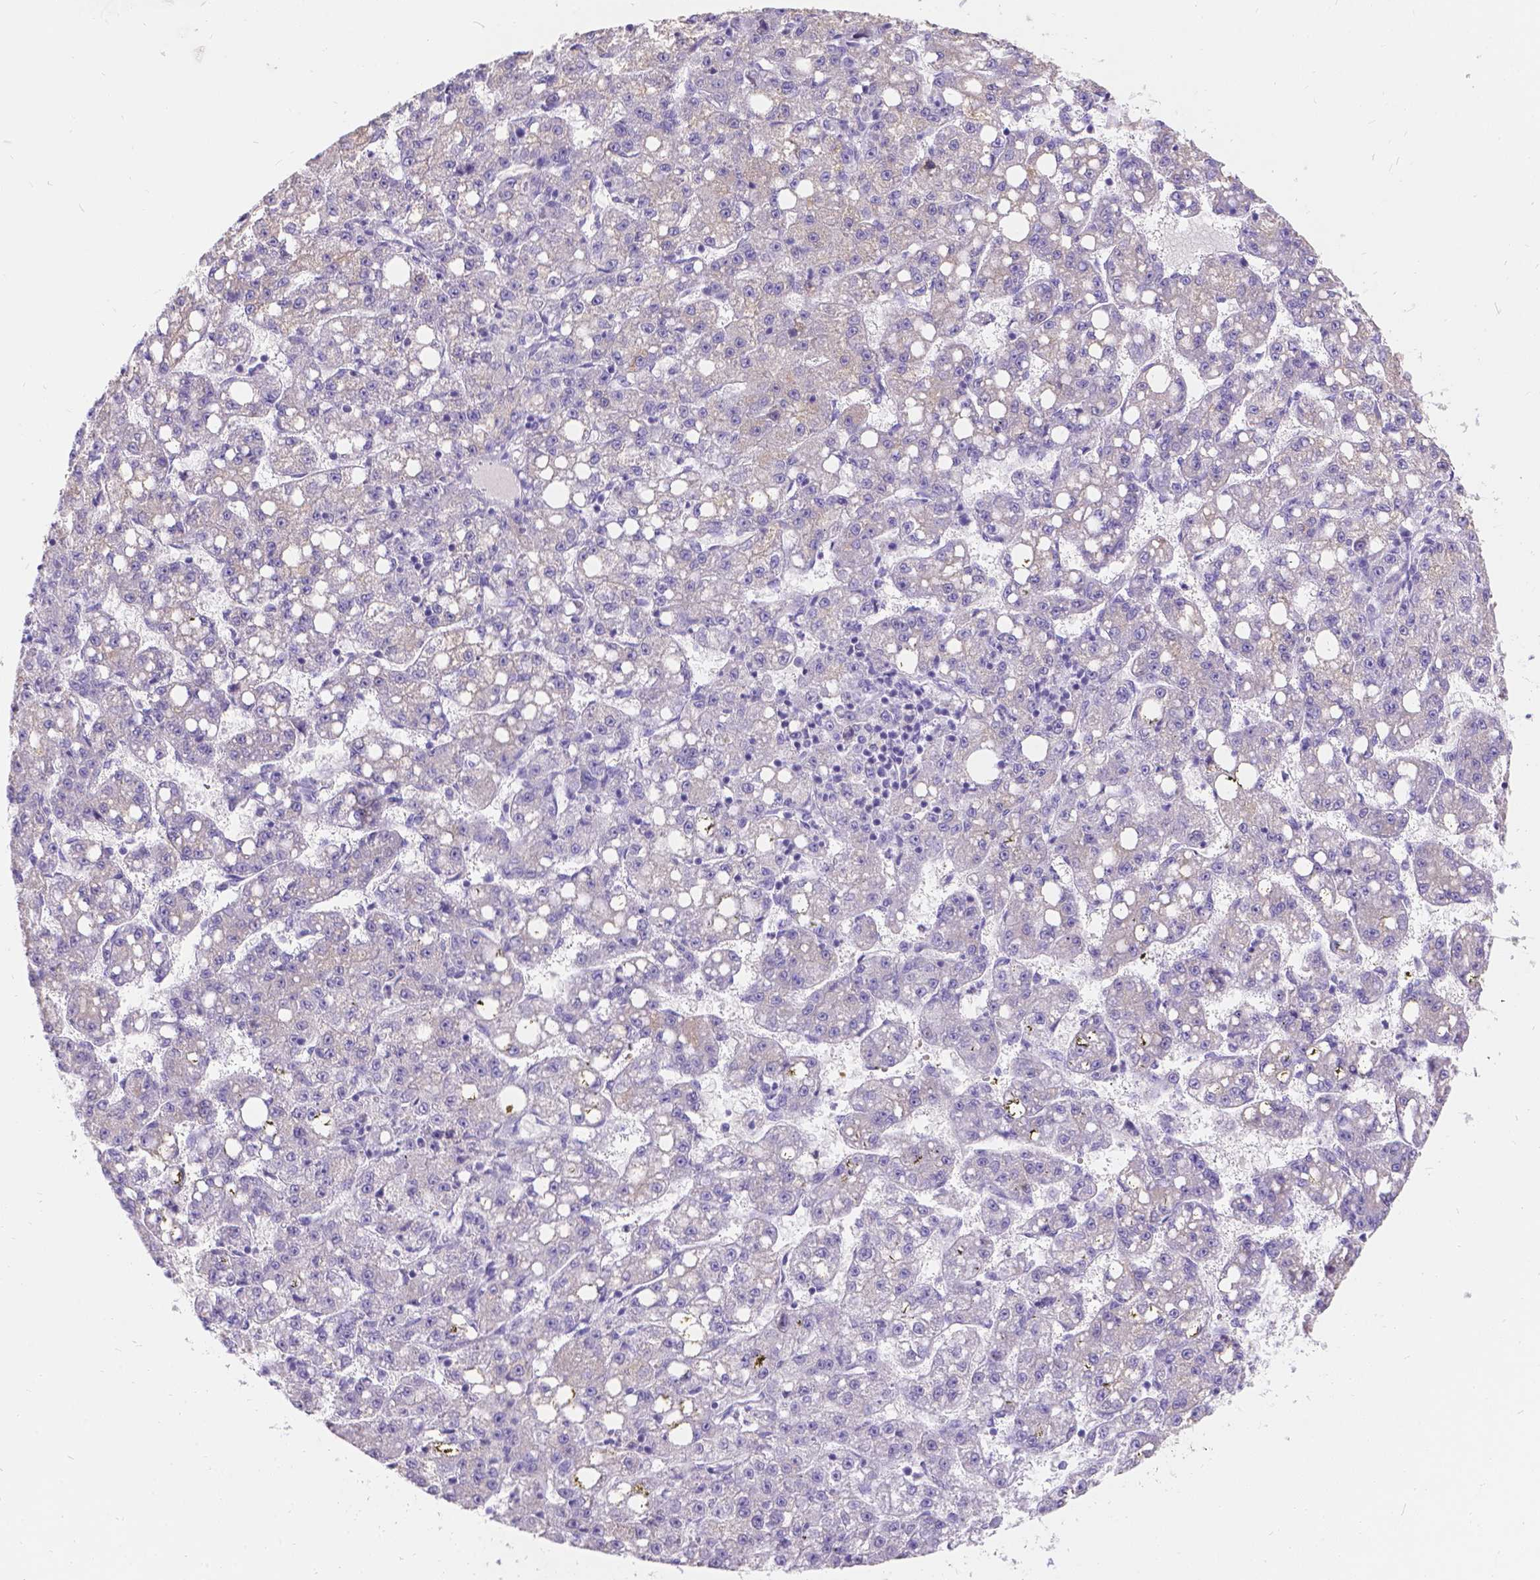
{"staining": {"intensity": "negative", "quantity": "none", "location": "none"}, "tissue": "liver cancer", "cell_type": "Tumor cells", "image_type": "cancer", "snomed": [{"axis": "morphology", "description": "Carcinoma, Hepatocellular, NOS"}, {"axis": "topography", "description": "Liver"}], "caption": "DAB (3,3'-diaminobenzidine) immunohistochemical staining of liver hepatocellular carcinoma shows no significant positivity in tumor cells.", "gene": "GNRHR", "patient": {"sex": "female", "age": 65}}